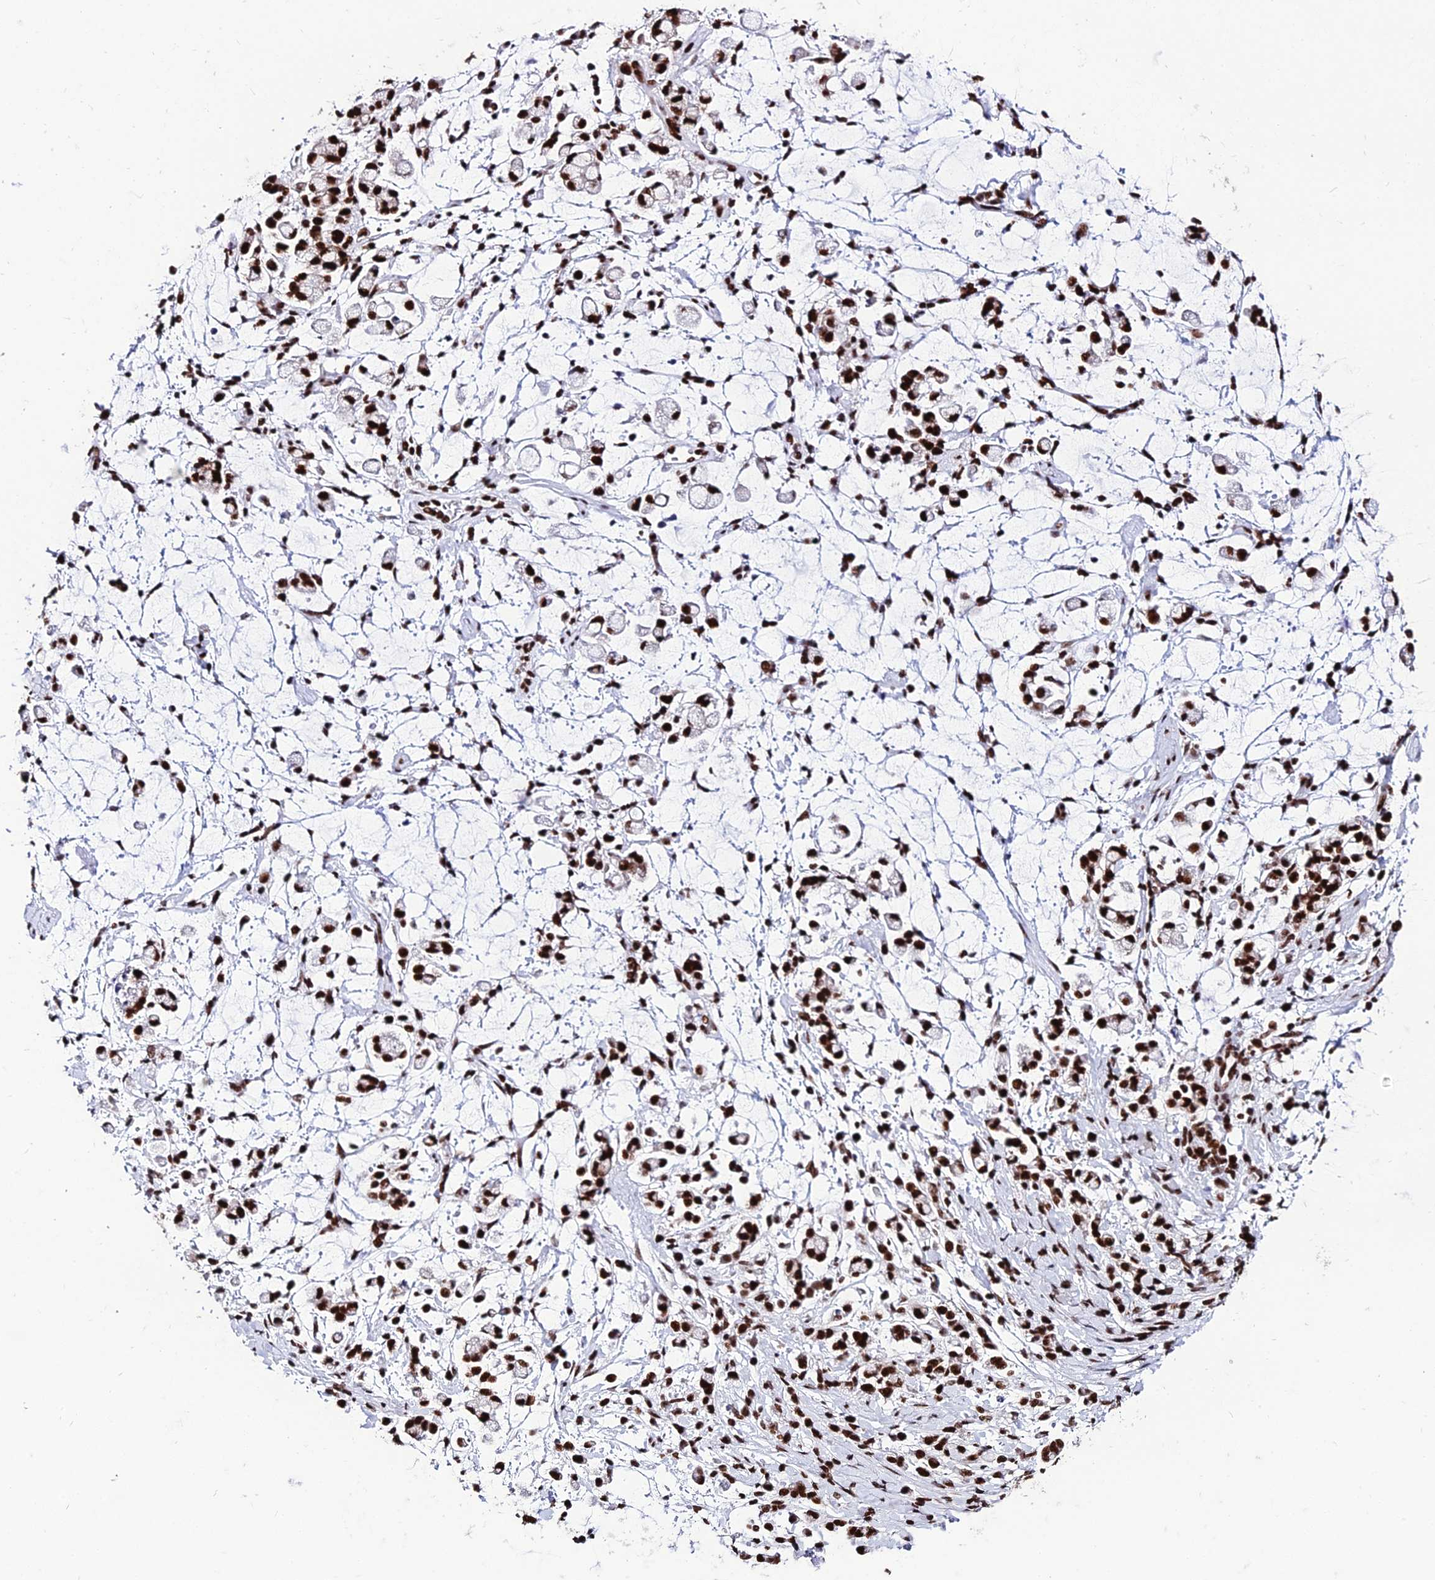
{"staining": {"intensity": "strong", "quantity": ">75%", "location": "nuclear"}, "tissue": "stomach cancer", "cell_type": "Tumor cells", "image_type": "cancer", "snomed": [{"axis": "morphology", "description": "Adenocarcinoma, NOS"}, {"axis": "topography", "description": "Stomach"}], "caption": "Immunohistochemistry of stomach cancer demonstrates high levels of strong nuclear expression in approximately >75% of tumor cells.", "gene": "HNRNPH1", "patient": {"sex": "female", "age": 60}}